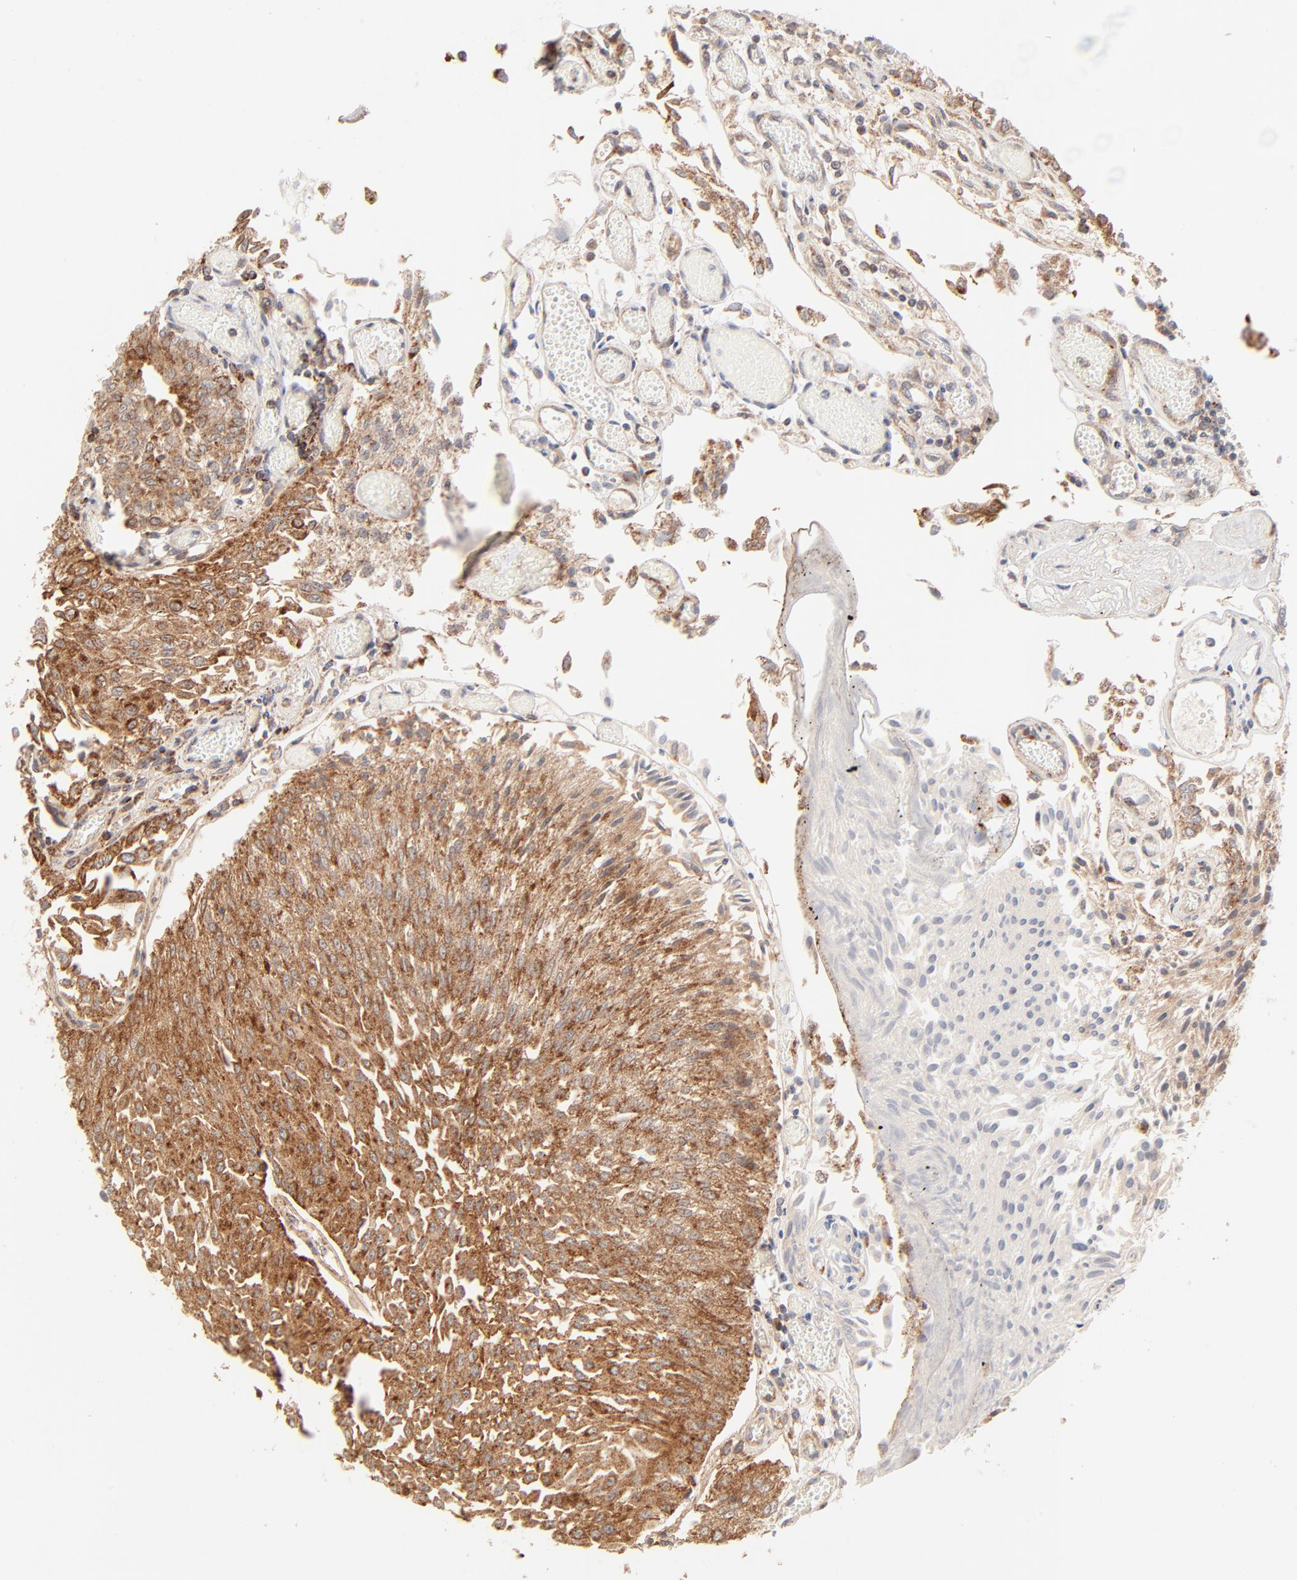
{"staining": {"intensity": "strong", "quantity": ">75%", "location": "cytoplasmic/membranous"}, "tissue": "urothelial cancer", "cell_type": "Tumor cells", "image_type": "cancer", "snomed": [{"axis": "morphology", "description": "Urothelial carcinoma, Low grade"}, {"axis": "topography", "description": "Urinary bladder"}], "caption": "Urothelial cancer was stained to show a protein in brown. There is high levels of strong cytoplasmic/membranous staining in about >75% of tumor cells. (DAB IHC, brown staining for protein, blue staining for nuclei).", "gene": "CSPG4", "patient": {"sex": "male", "age": 86}}